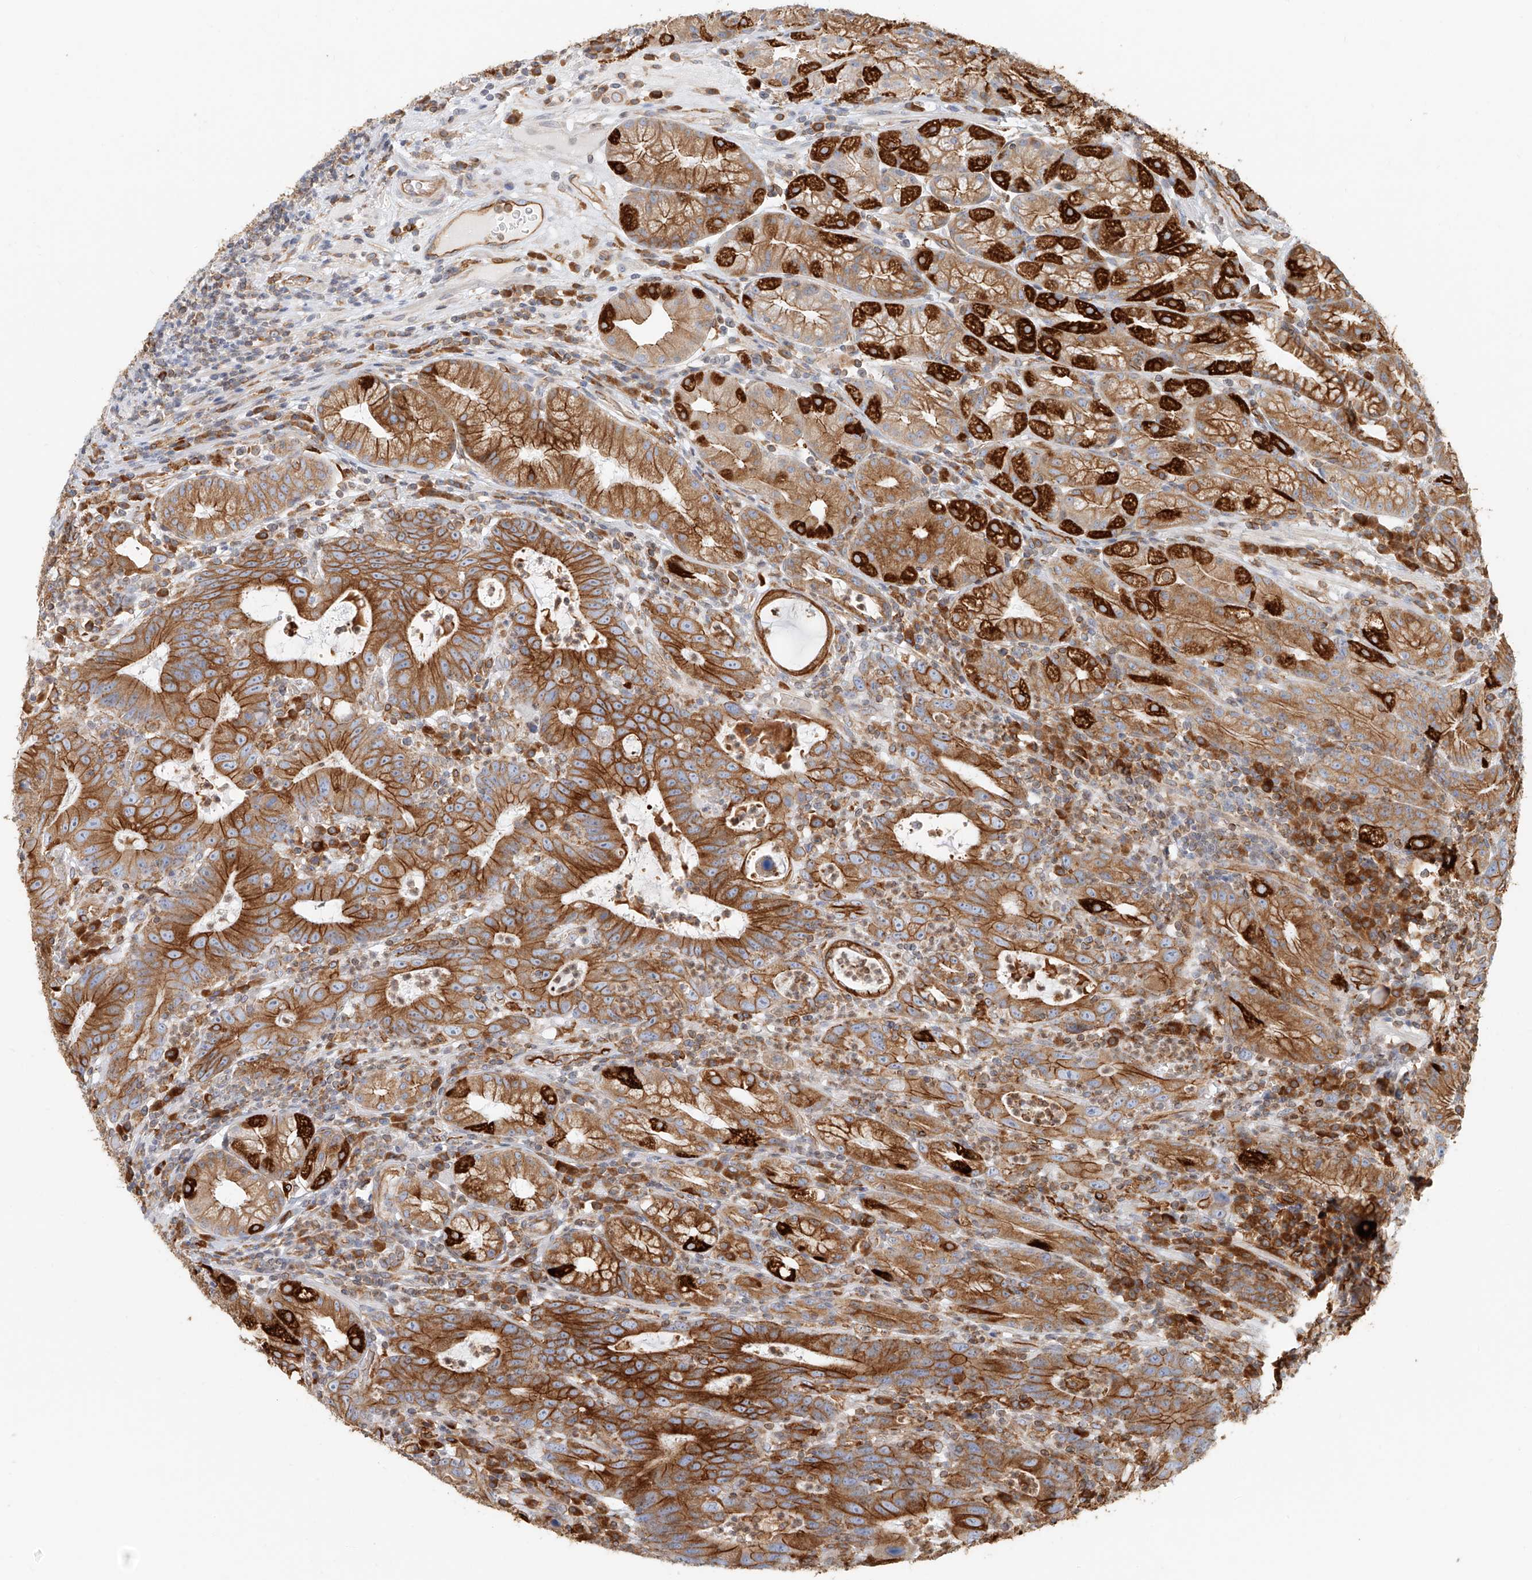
{"staining": {"intensity": "strong", "quantity": ">75%", "location": "cytoplasmic/membranous"}, "tissue": "stomach", "cell_type": "Glandular cells", "image_type": "normal", "snomed": [{"axis": "morphology", "description": "Normal tissue, NOS"}, {"axis": "topography", "description": "Stomach"}], "caption": "Strong cytoplasmic/membranous protein positivity is appreciated in approximately >75% of glandular cells in stomach. (brown staining indicates protein expression, while blue staining denotes nuclei).", "gene": "DHRS7", "patient": {"sex": "male", "age": 57}}